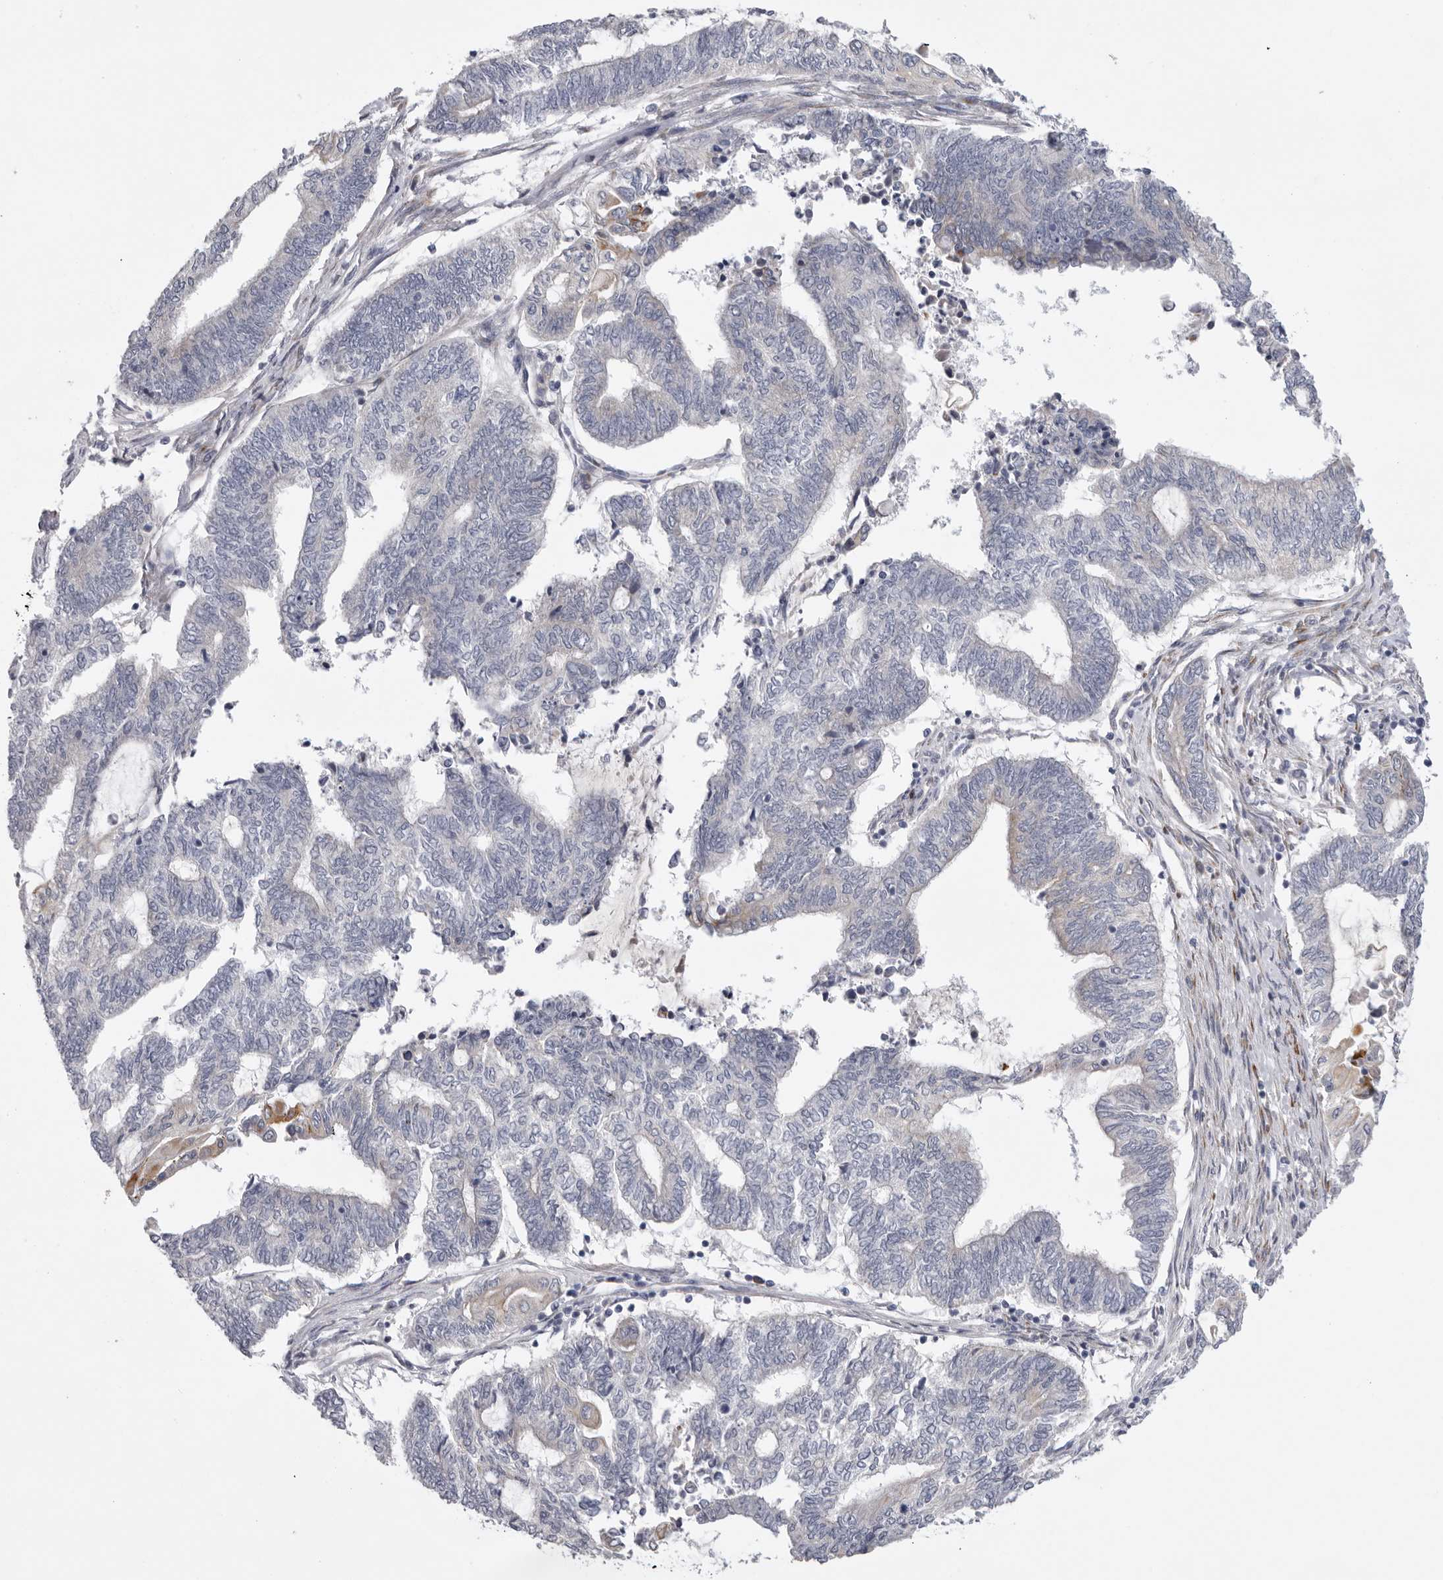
{"staining": {"intensity": "moderate", "quantity": "<25%", "location": "cytoplasmic/membranous"}, "tissue": "endometrial cancer", "cell_type": "Tumor cells", "image_type": "cancer", "snomed": [{"axis": "morphology", "description": "Adenocarcinoma, NOS"}, {"axis": "topography", "description": "Uterus"}, {"axis": "topography", "description": "Endometrium"}], "caption": "Tumor cells show moderate cytoplasmic/membranous staining in approximately <25% of cells in endometrial cancer.", "gene": "USP24", "patient": {"sex": "female", "age": 70}}